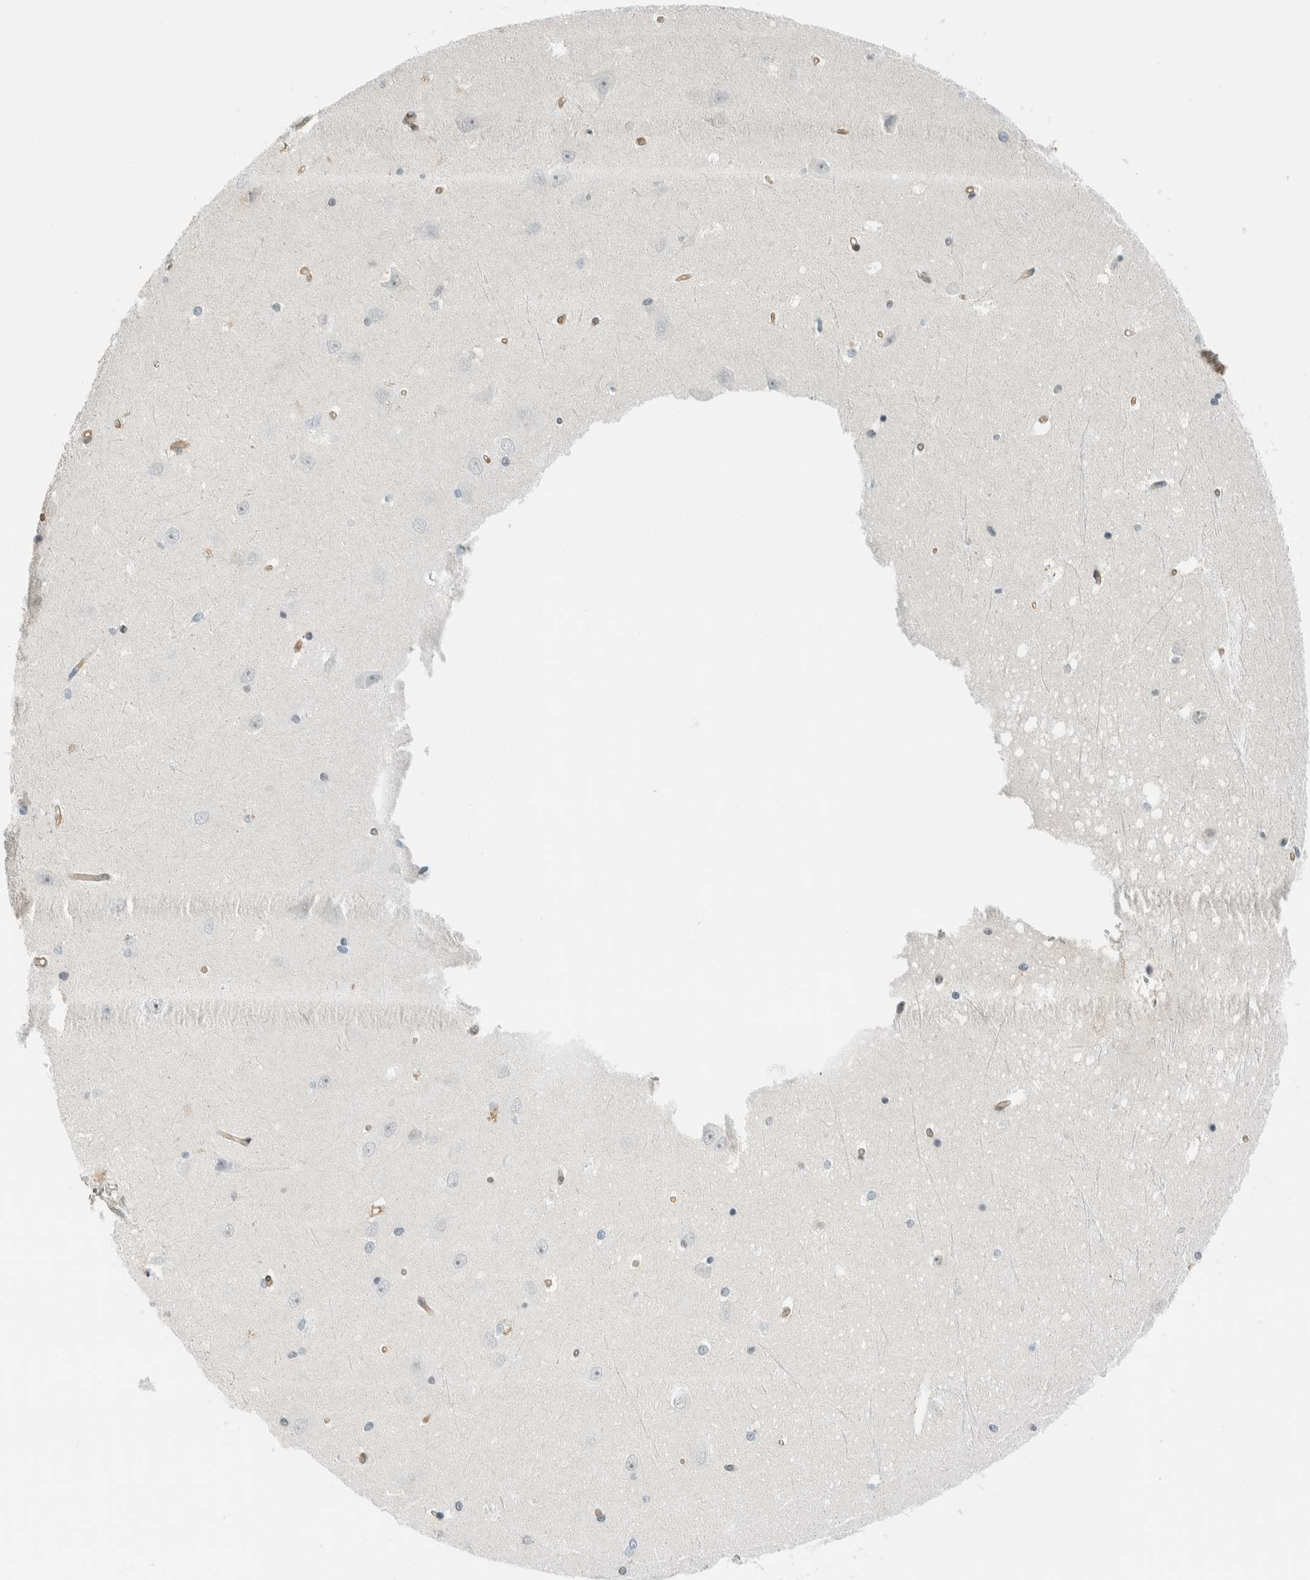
{"staining": {"intensity": "negative", "quantity": "none", "location": "none"}, "tissue": "hippocampus", "cell_type": "Glial cells", "image_type": "normal", "snomed": [{"axis": "morphology", "description": "Normal tissue, NOS"}, {"axis": "topography", "description": "Hippocampus"}], "caption": "IHC image of unremarkable hippocampus stained for a protein (brown), which displays no positivity in glial cells.", "gene": "NIBAN2", "patient": {"sex": "male", "age": 45}}